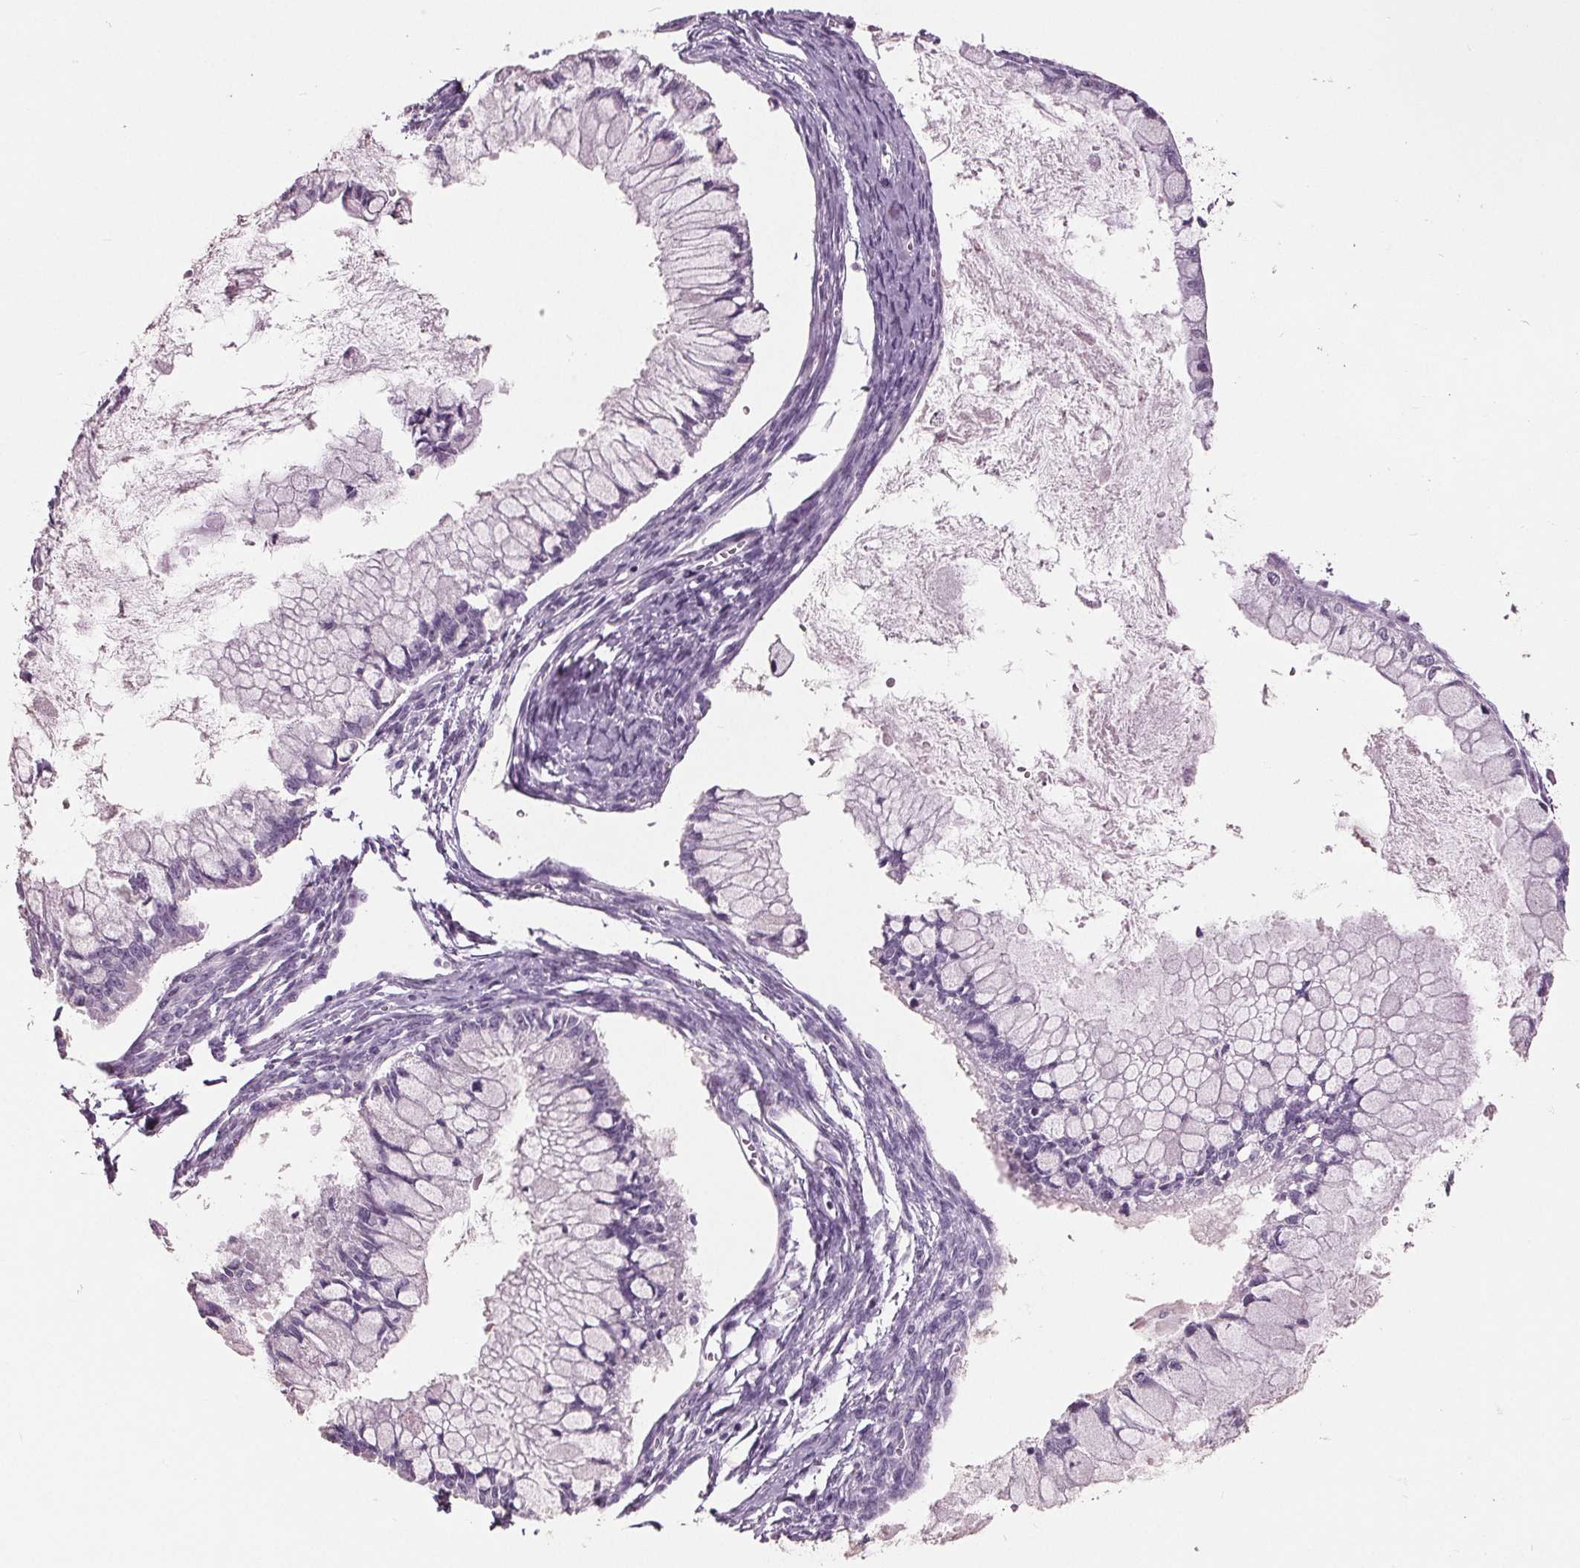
{"staining": {"intensity": "negative", "quantity": "none", "location": "none"}, "tissue": "ovarian cancer", "cell_type": "Tumor cells", "image_type": "cancer", "snomed": [{"axis": "morphology", "description": "Cystadenocarcinoma, mucinous, NOS"}, {"axis": "topography", "description": "Ovary"}], "caption": "Tumor cells show no significant positivity in ovarian cancer. (Stains: DAB immunohistochemistry (IHC) with hematoxylin counter stain, Microscopy: brightfield microscopy at high magnification).", "gene": "AMBP", "patient": {"sex": "female", "age": 34}}